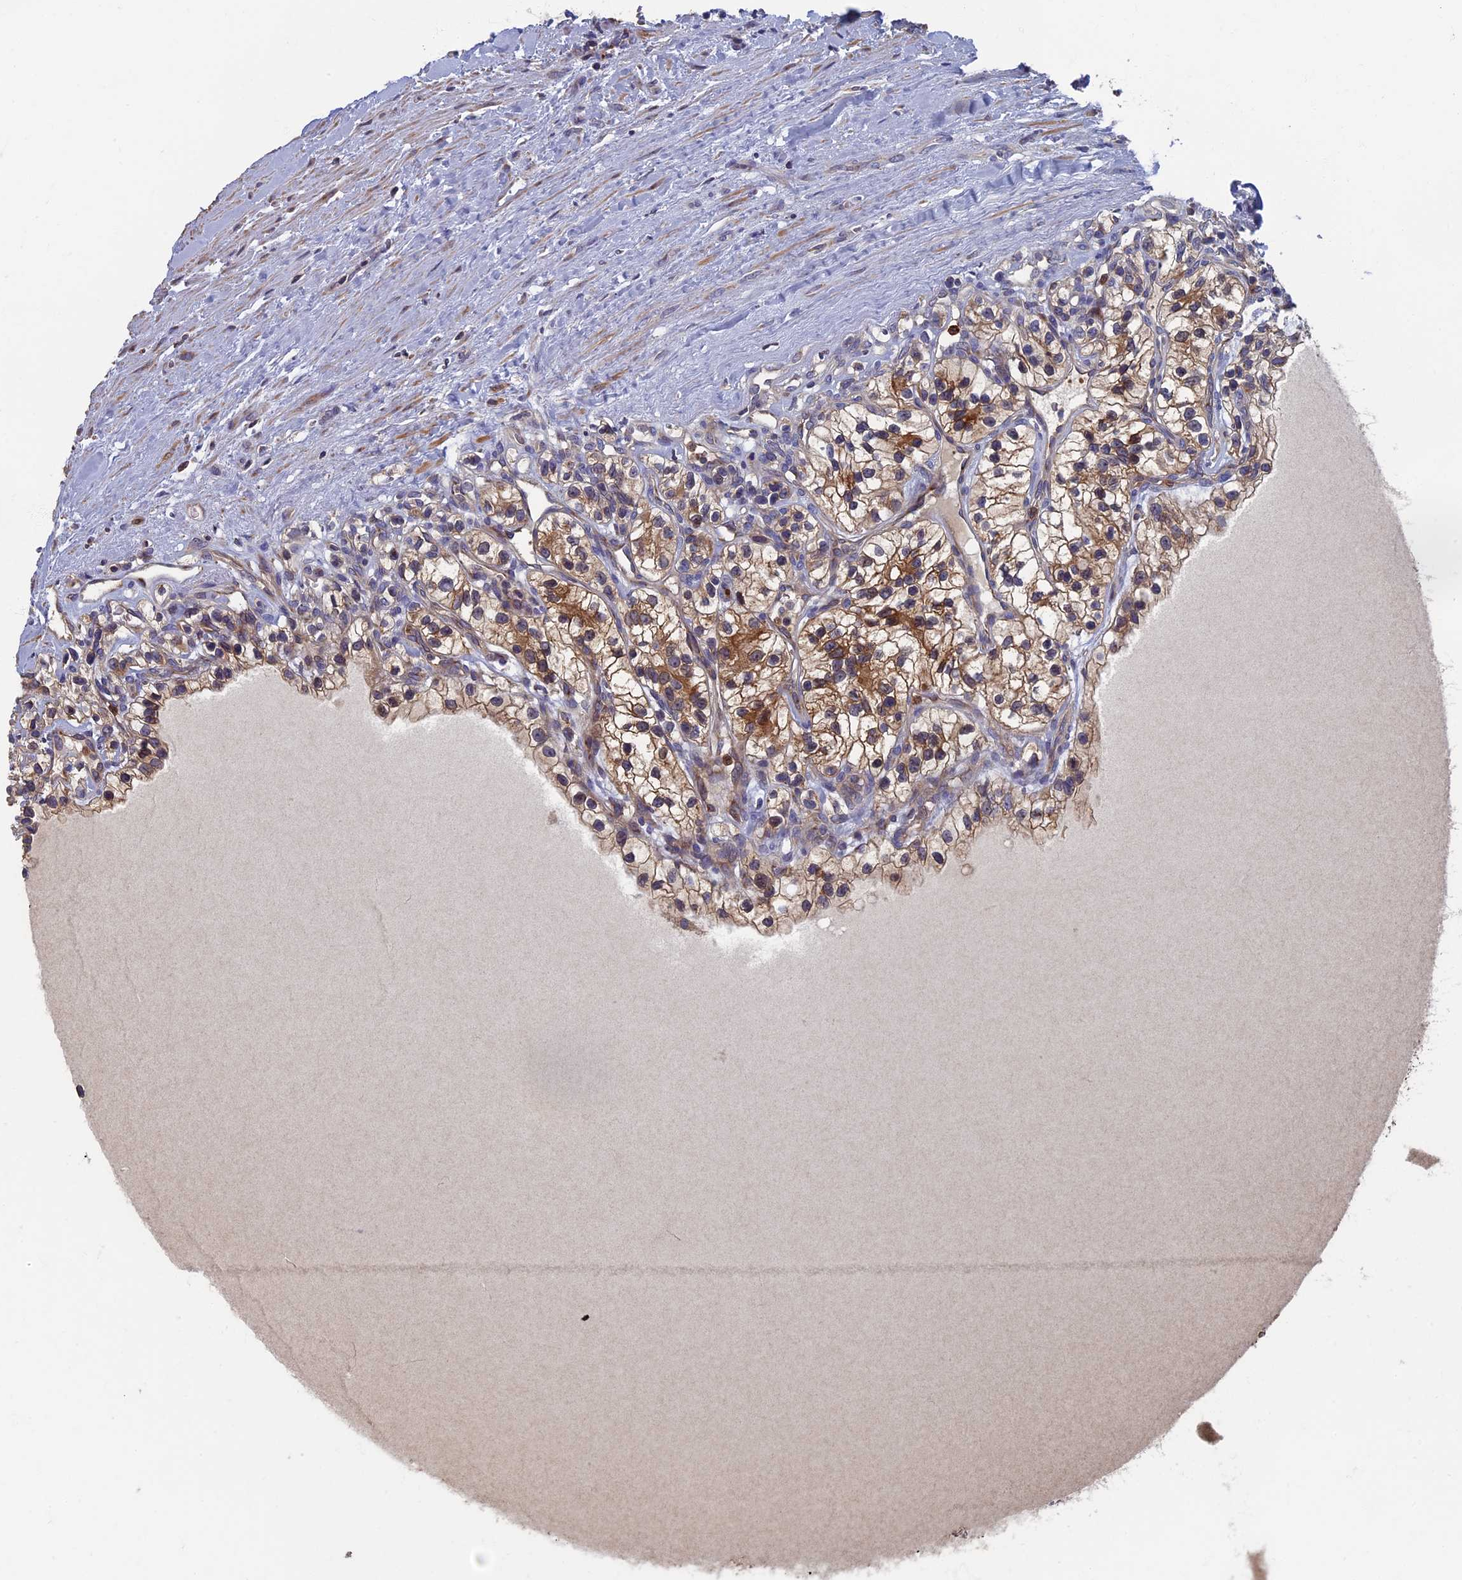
{"staining": {"intensity": "moderate", "quantity": ">75%", "location": "cytoplasmic/membranous"}, "tissue": "renal cancer", "cell_type": "Tumor cells", "image_type": "cancer", "snomed": [{"axis": "morphology", "description": "Adenocarcinoma, NOS"}, {"axis": "topography", "description": "Kidney"}], "caption": "Immunohistochemical staining of renal cancer (adenocarcinoma) shows moderate cytoplasmic/membranous protein staining in approximately >75% of tumor cells.", "gene": "TNK2", "patient": {"sex": "female", "age": 57}}